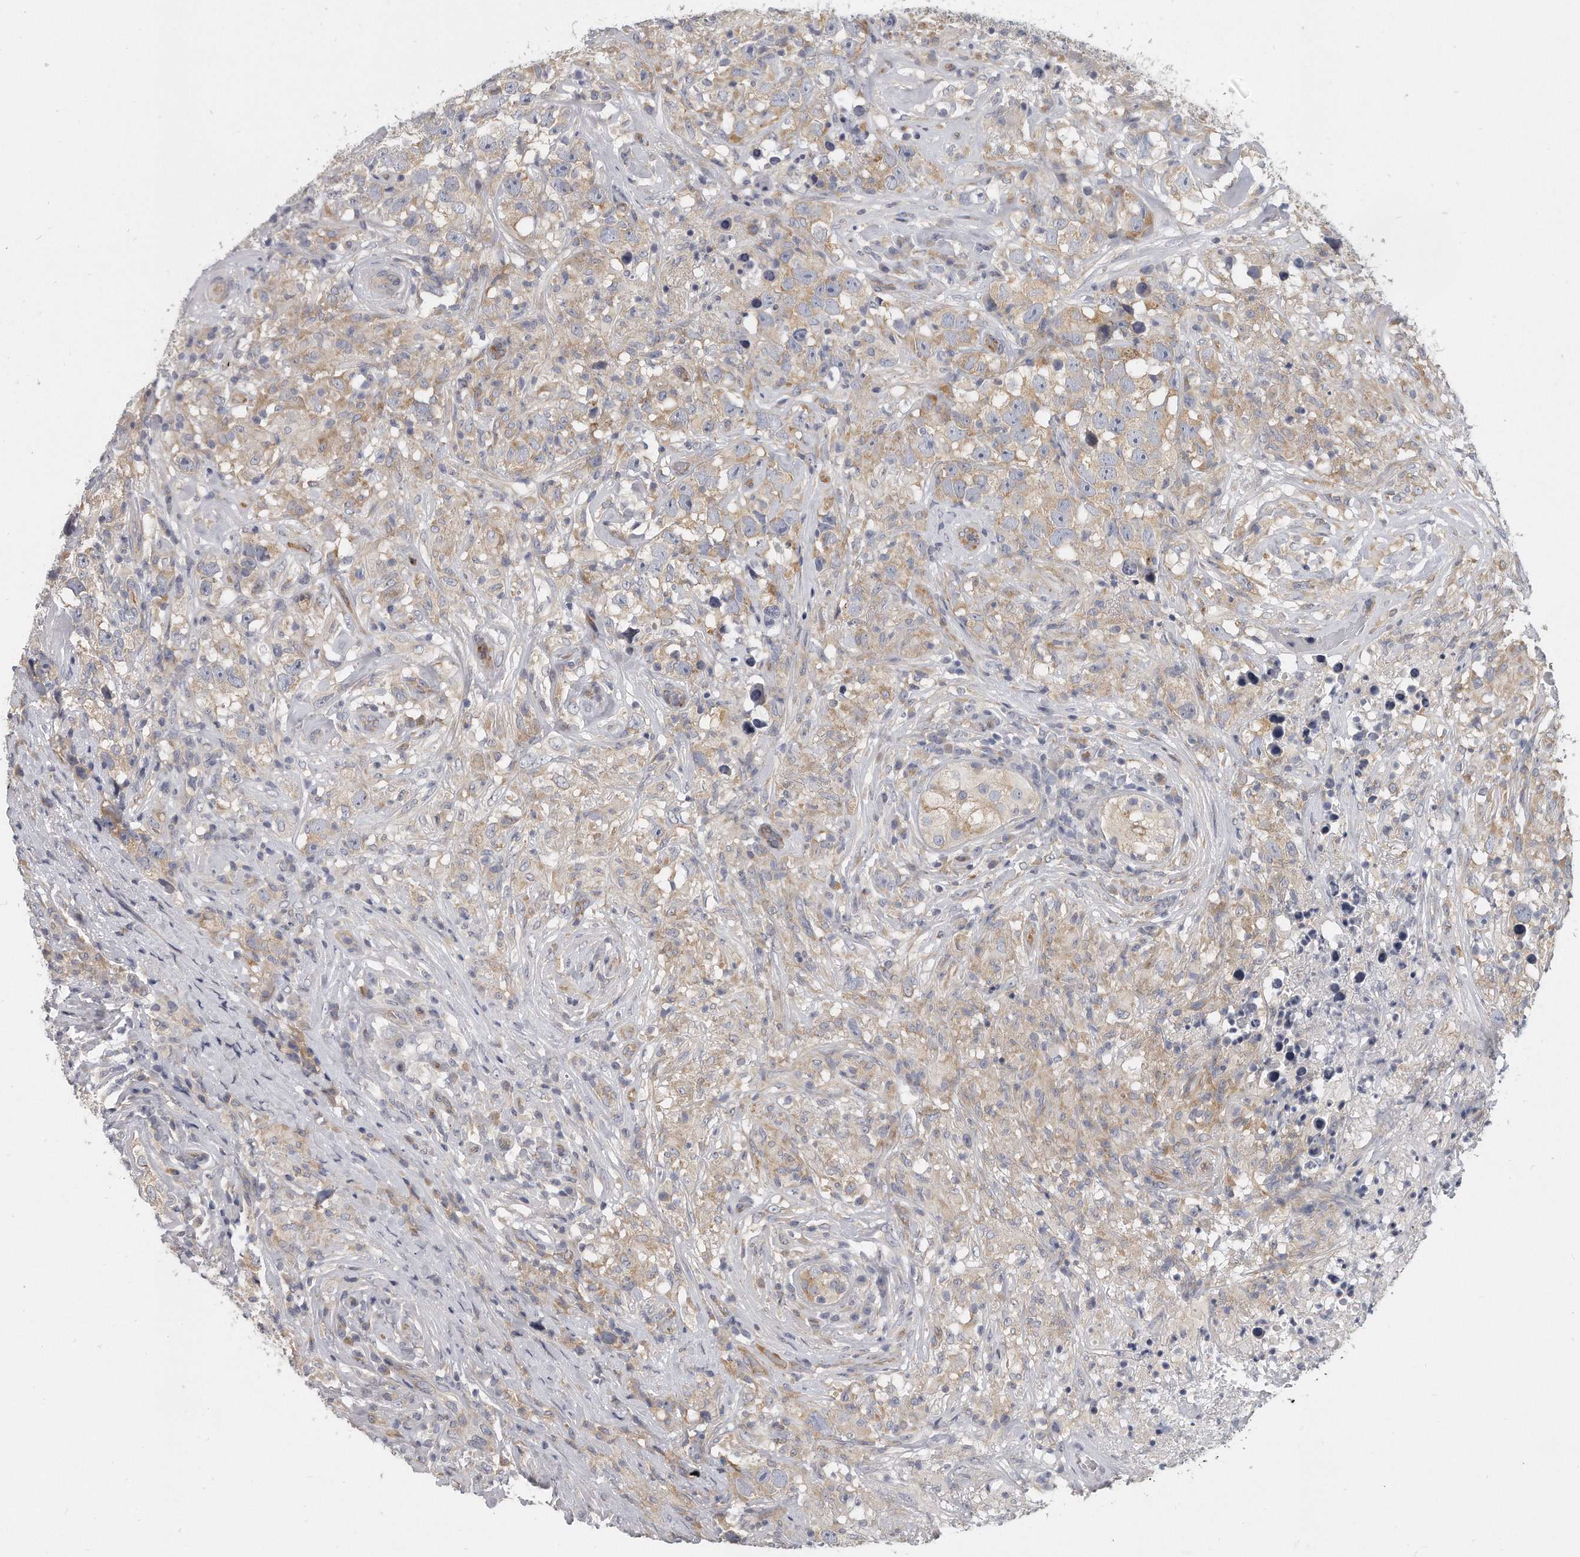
{"staining": {"intensity": "weak", "quantity": "25%-75%", "location": "cytoplasmic/membranous"}, "tissue": "testis cancer", "cell_type": "Tumor cells", "image_type": "cancer", "snomed": [{"axis": "morphology", "description": "Seminoma, NOS"}, {"axis": "topography", "description": "Testis"}], "caption": "About 25%-75% of tumor cells in testis cancer reveal weak cytoplasmic/membranous protein staining as visualized by brown immunohistochemical staining.", "gene": "PLEKHA6", "patient": {"sex": "male", "age": 49}}